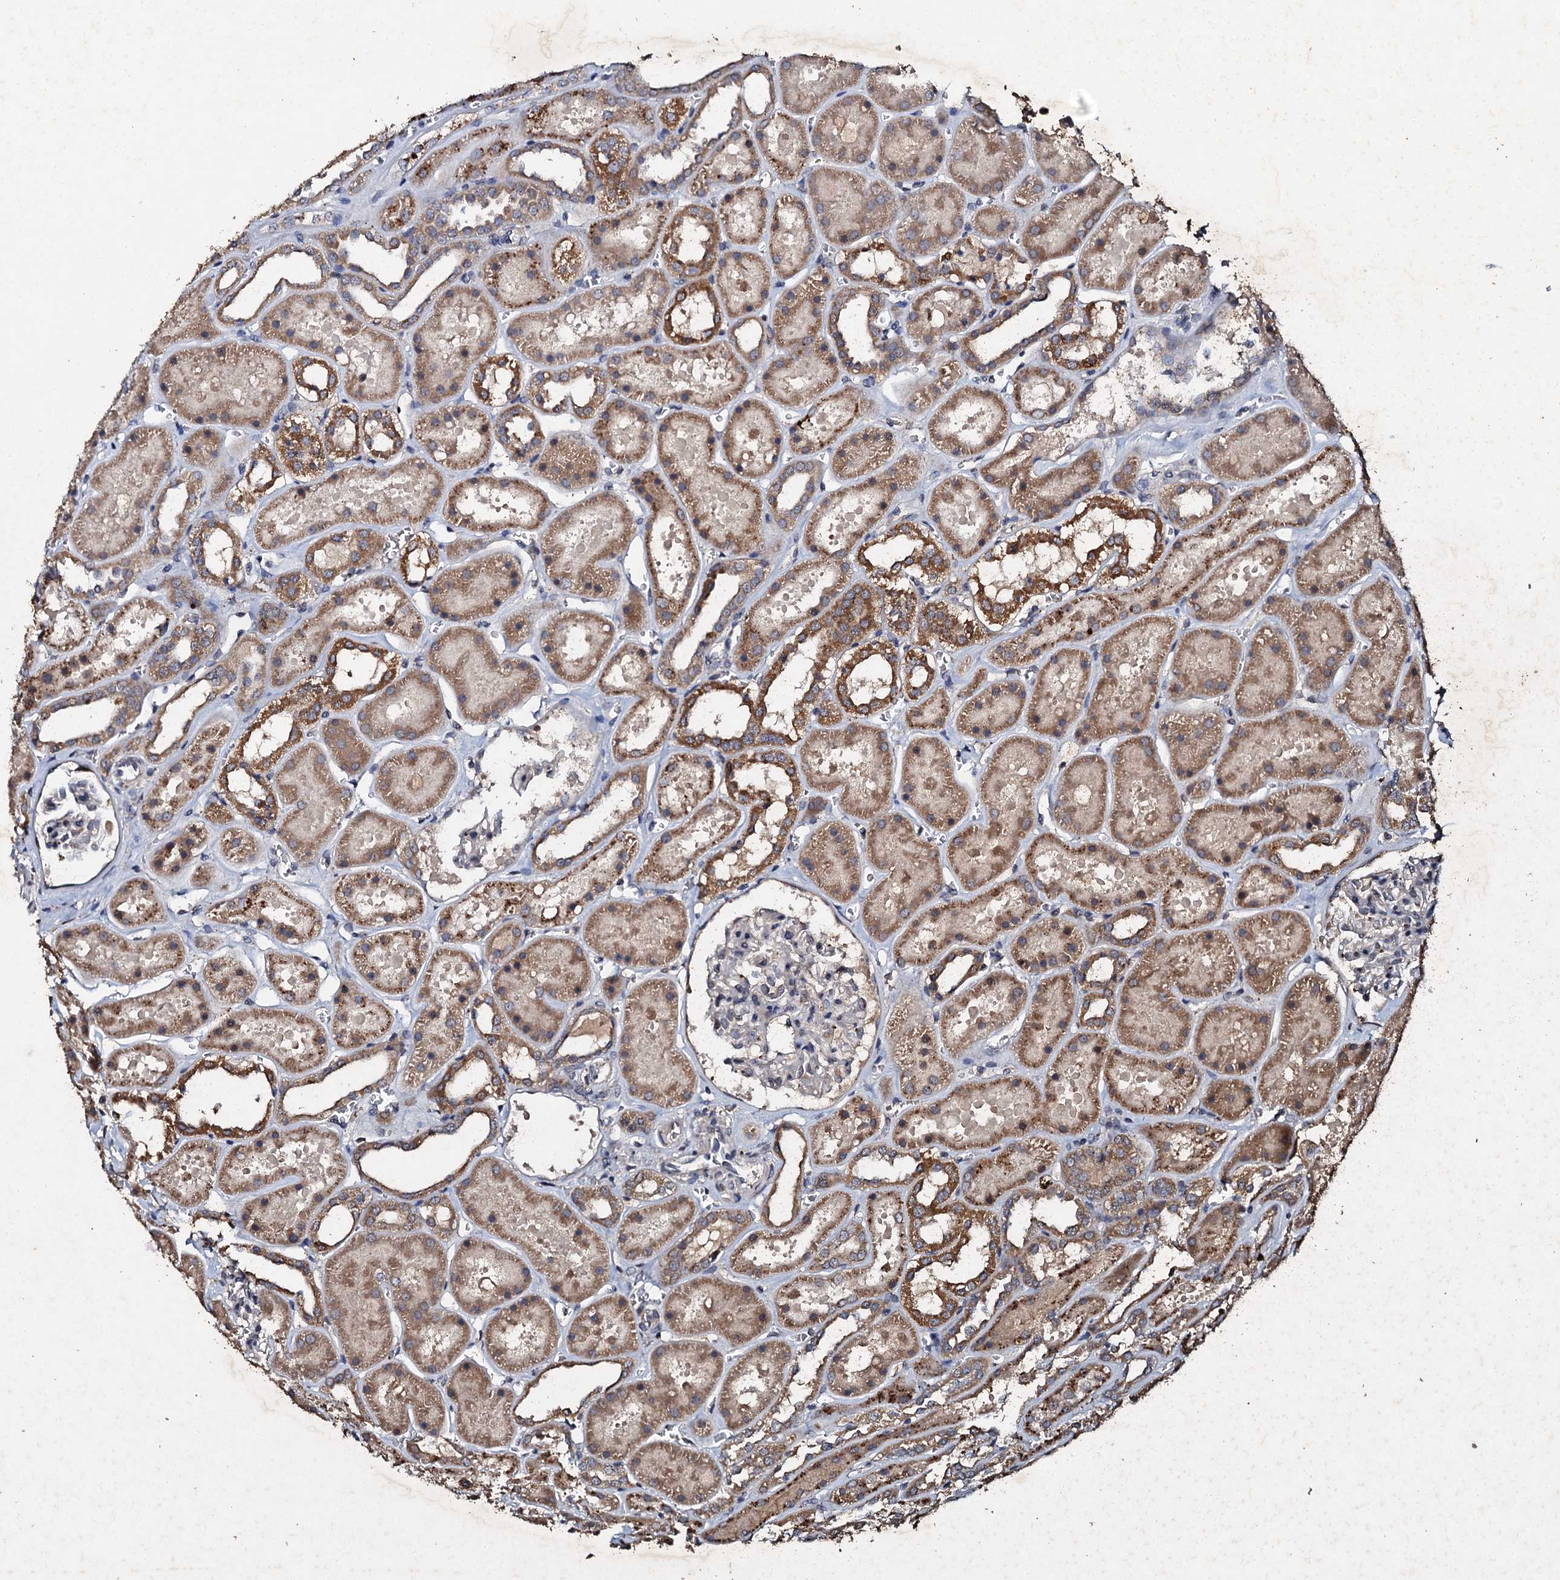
{"staining": {"intensity": "negative", "quantity": "none", "location": "none"}, "tissue": "kidney", "cell_type": "Cells in glomeruli", "image_type": "normal", "snomed": [{"axis": "morphology", "description": "Normal tissue, NOS"}, {"axis": "topography", "description": "Kidney"}], "caption": "There is no significant staining in cells in glomeruli of kidney. Brightfield microscopy of immunohistochemistry (IHC) stained with DAB (3,3'-diaminobenzidine) (brown) and hematoxylin (blue), captured at high magnification.", "gene": "ADAMTS10", "patient": {"sex": "female", "age": 41}}